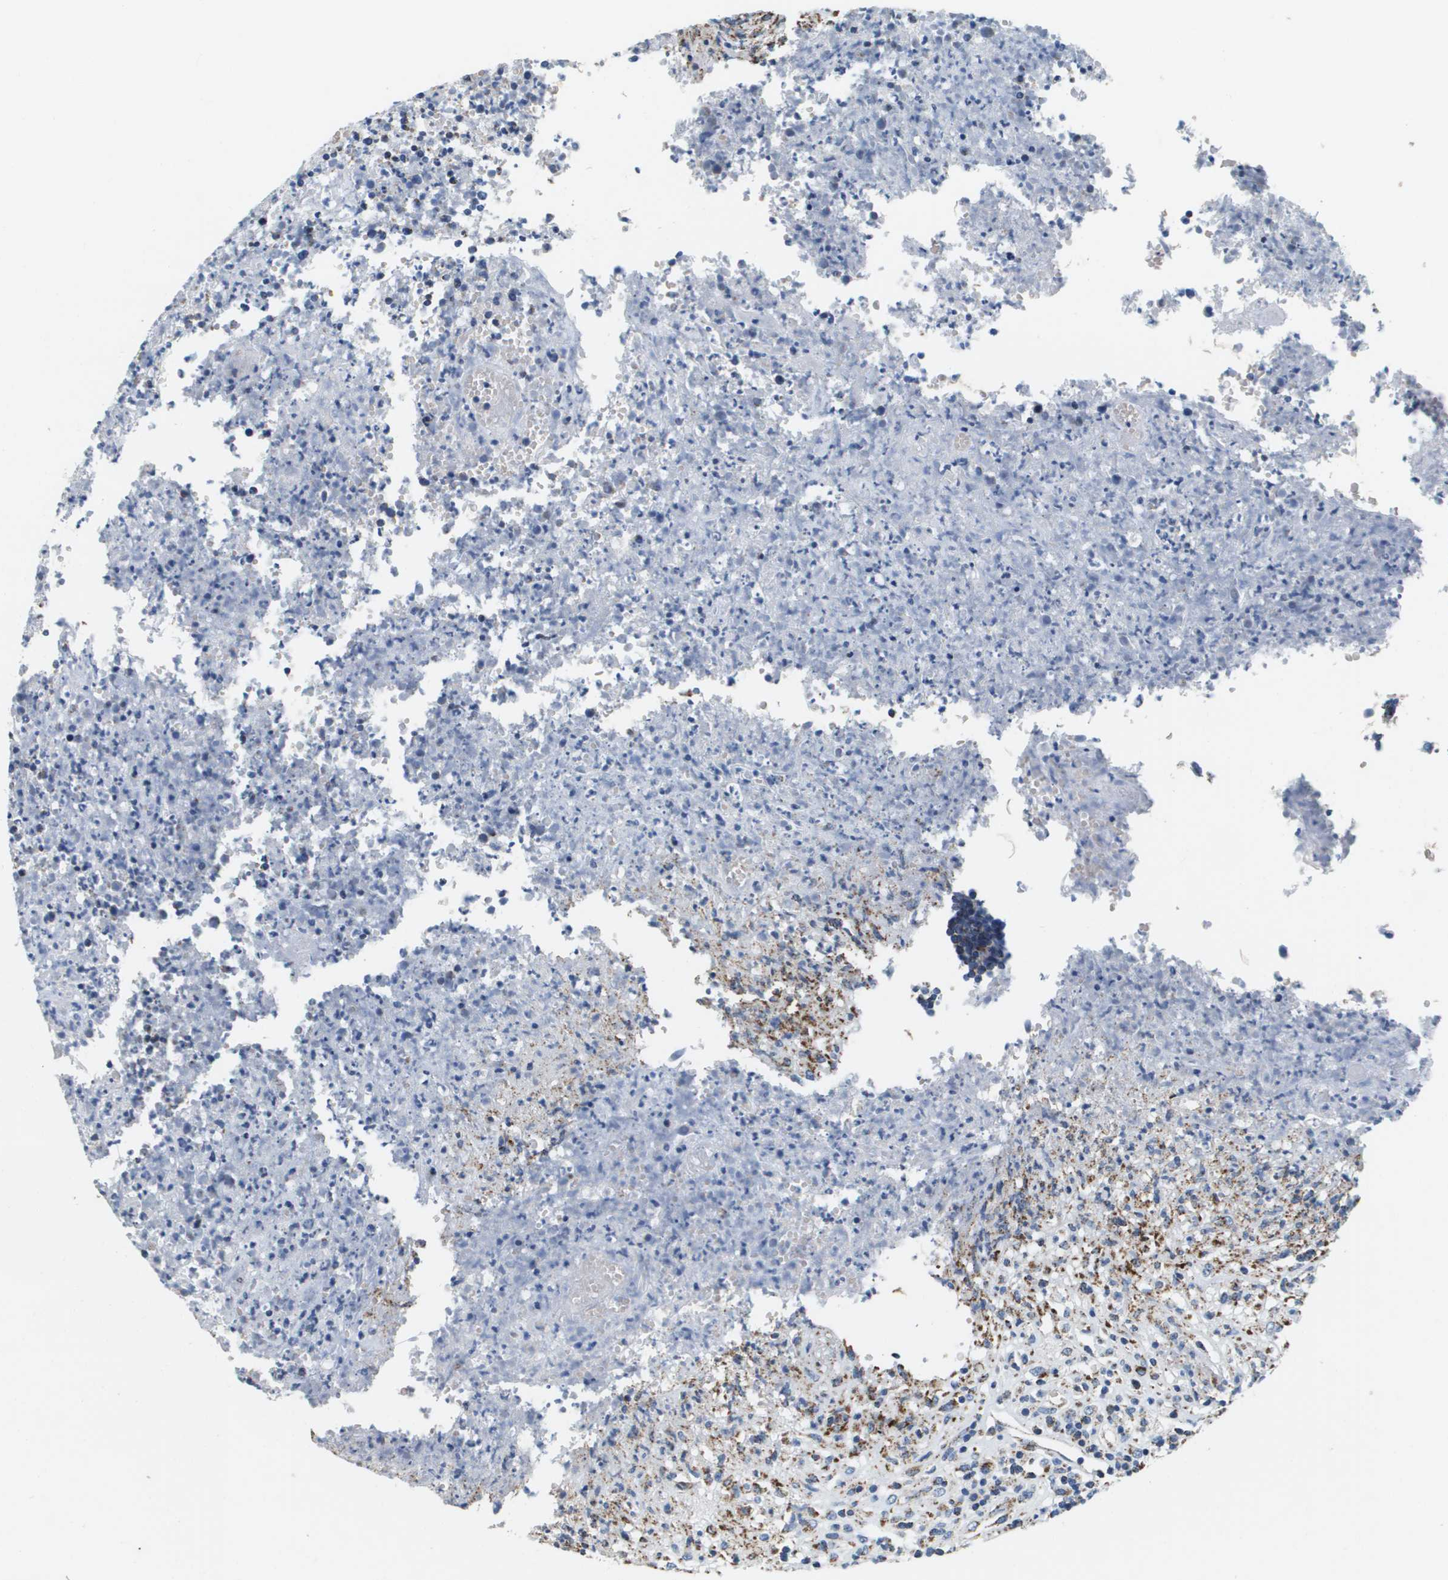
{"staining": {"intensity": "strong", "quantity": "25%-75%", "location": "cytoplasmic/membranous"}, "tissue": "lymphoma", "cell_type": "Tumor cells", "image_type": "cancer", "snomed": [{"axis": "morphology", "description": "Malignant lymphoma, non-Hodgkin's type, High grade"}, {"axis": "topography", "description": "Lymph node"}], "caption": "Protein staining of lymphoma tissue displays strong cytoplasmic/membranous positivity in about 25%-75% of tumor cells.", "gene": "ATP5F1B", "patient": {"sex": "female", "age": 84}}